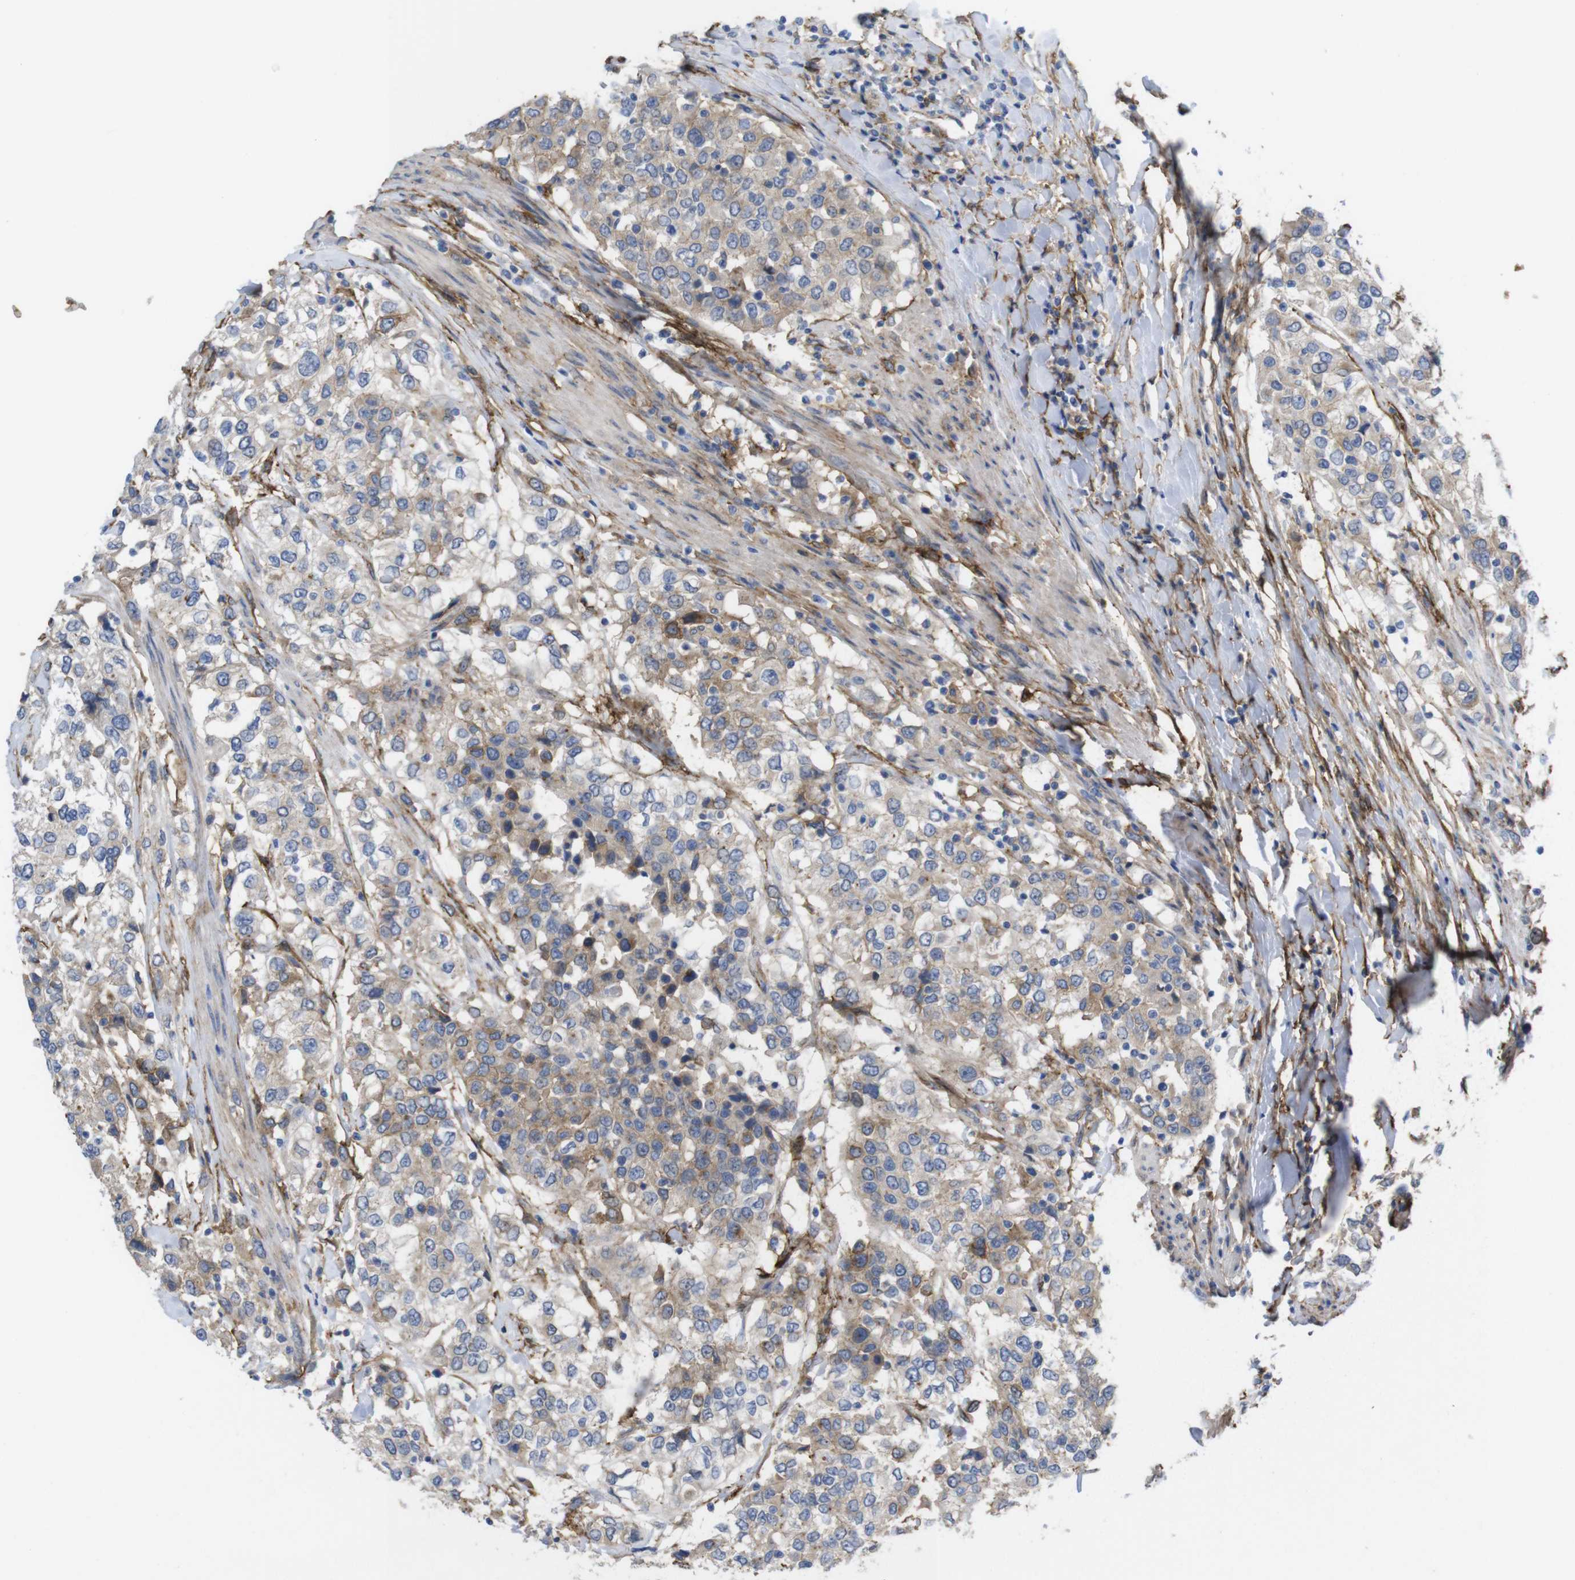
{"staining": {"intensity": "weak", "quantity": "25%-75%", "location": "cytoplasmic/membranous"}, "tissue": "urothelial cancer", "cell_type": "Tumor cells", "image_type": "cancer", "snomed": [{"axis": "morphology", "description": "Urothelial carcinoma, High grade"}, {"axis": "topography", "description": "Urinary bladder"}], "caption": "Immunohistochemical staining of human high-grade urothelial carcinoma demonstrates weak cytoplasmic/membranous protein staining in about 25%-75% of tumor cells.", "gene": "CYBRD1", "patient": {"sex": "female", "age": 56}}